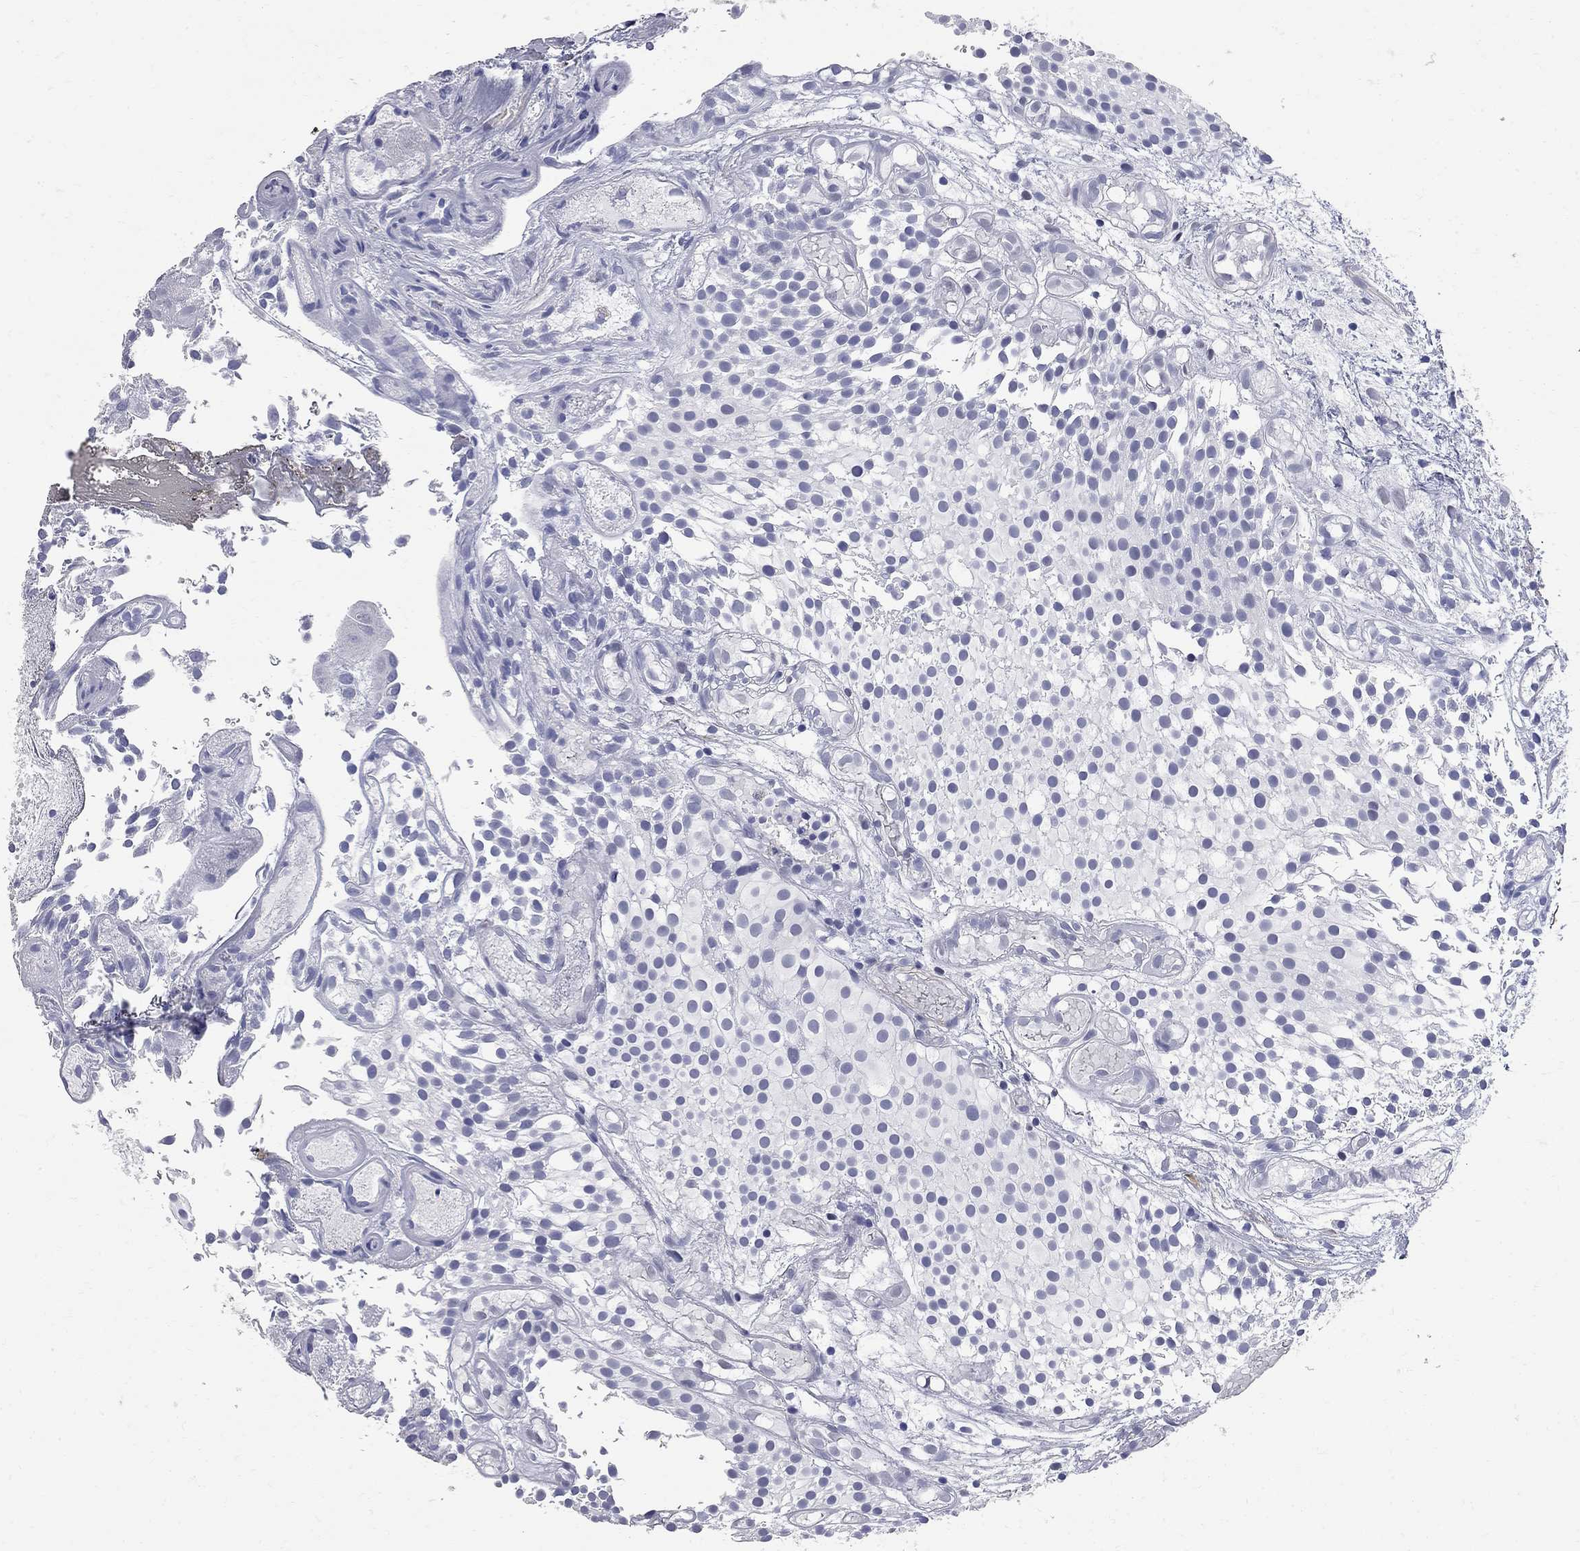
{"staining": {"intensity": "negative", "quantity": "none", "location": "none"}, "tissue": "urothelial cancer", "cell_type": "Tumor cells", "image_type": "cancer", "snomed": [{"axis": "morphology", "description": "Urothelial carcinoma, Low grade"}, {"axis": "topography", "description": "Urinary bladder"}], "caption": "Urothelial cancer stained for a protein using immunohistochemistry (IHC) reveals no expression tumor cells.", "gene": "BPIFB1", "patient": {"sex": "male", "age": 79}}